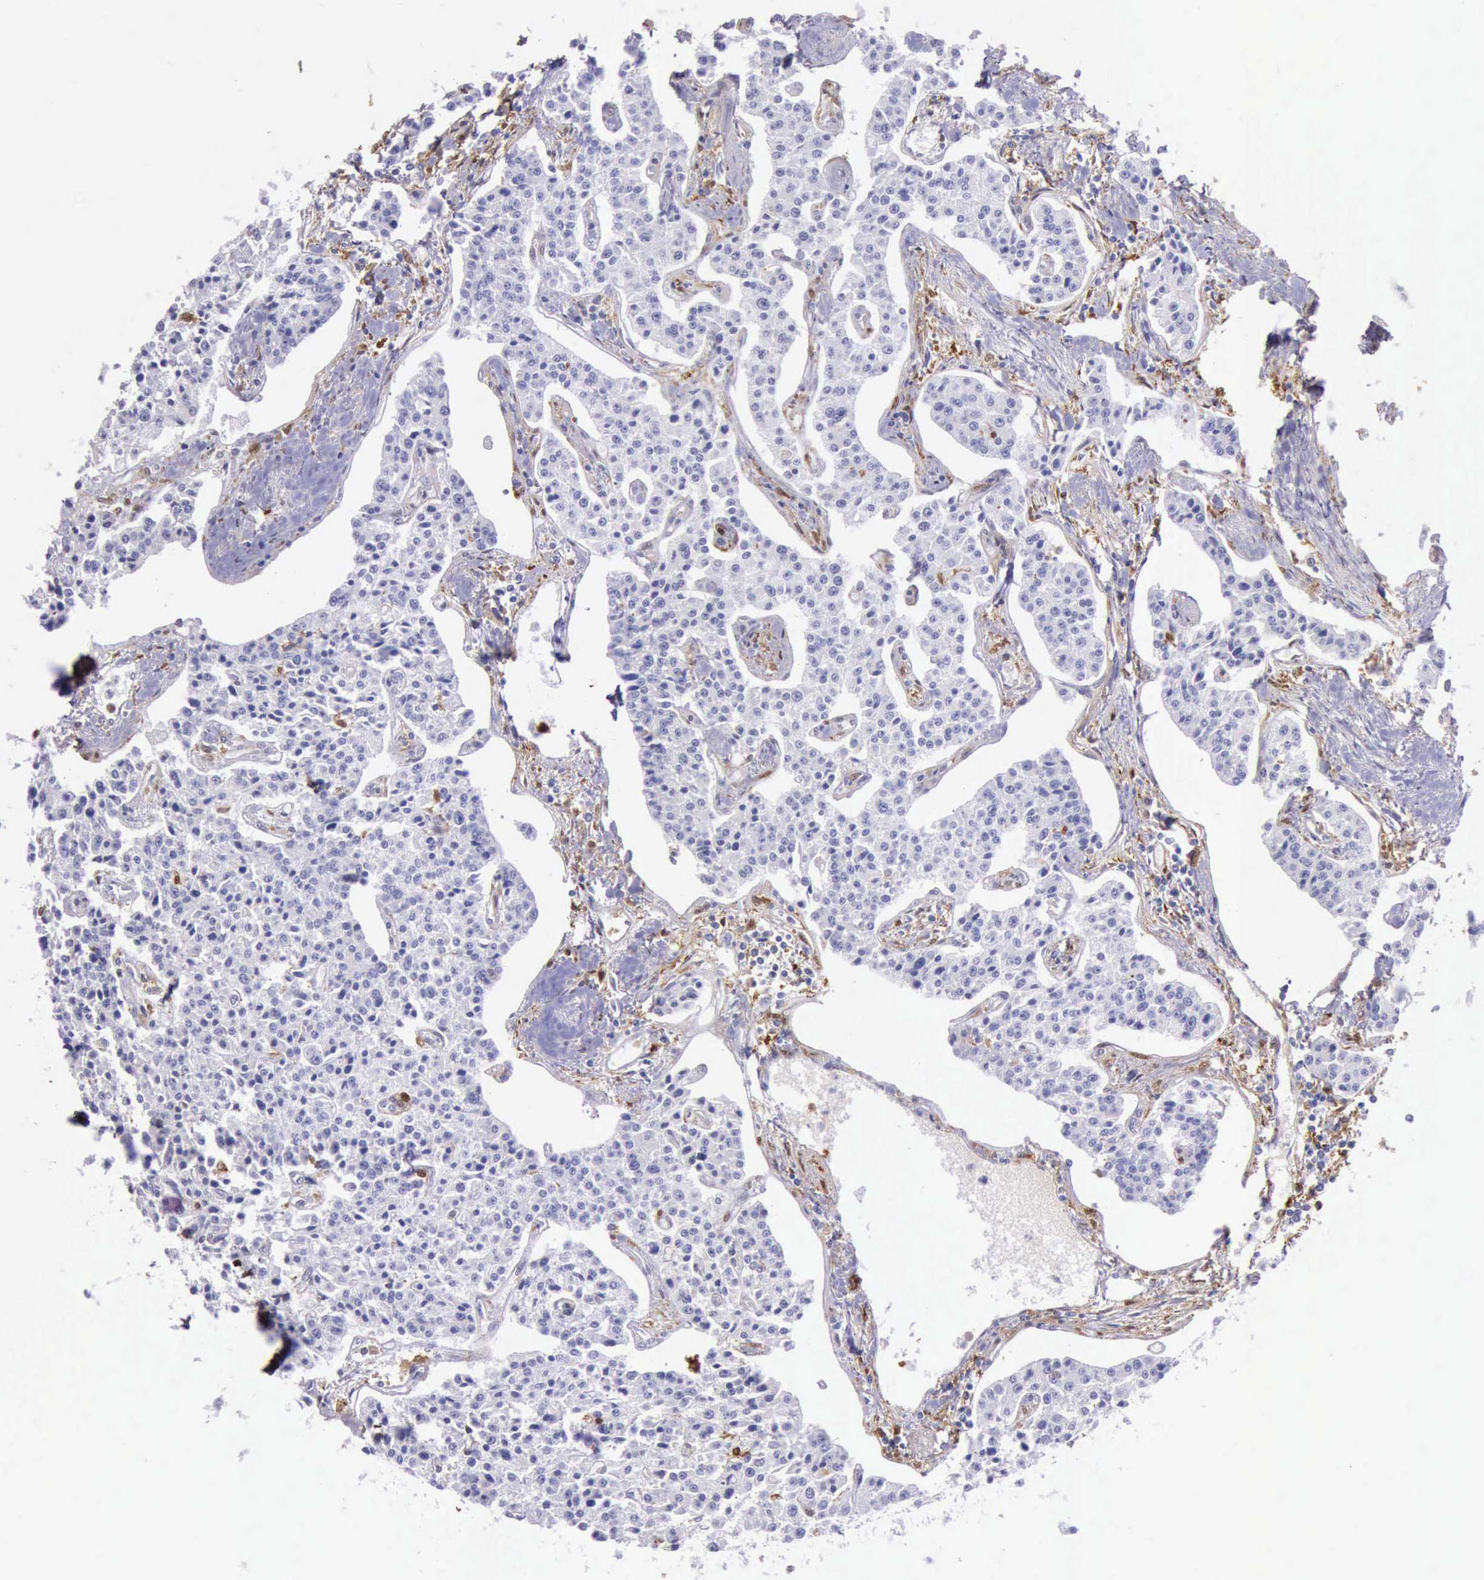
{"staining": {"intensity": "negative", "quantity": "none", "location": "none"}, "tissue": "carcinoid", "cell_type": "Tumor cells", "image_type": "cancer", "snomed": [{"axis": "morphology", "description": "Carcinoid, malignant, NOS"}, {"axis": "topography", "description": "Stomach"}], "caption": "A micrograph of human carcinoid (malignant) is negative for staining in tumor cells. The staining was performed using DAB (3,3'-diaminobenzidine) to visualize the protein expression in brown, while the nuclei were stained in blue with hematoxylin (Magnification: 20x).", "gene": "TYMP", "patient": {"sex": "female", "age": 76}}